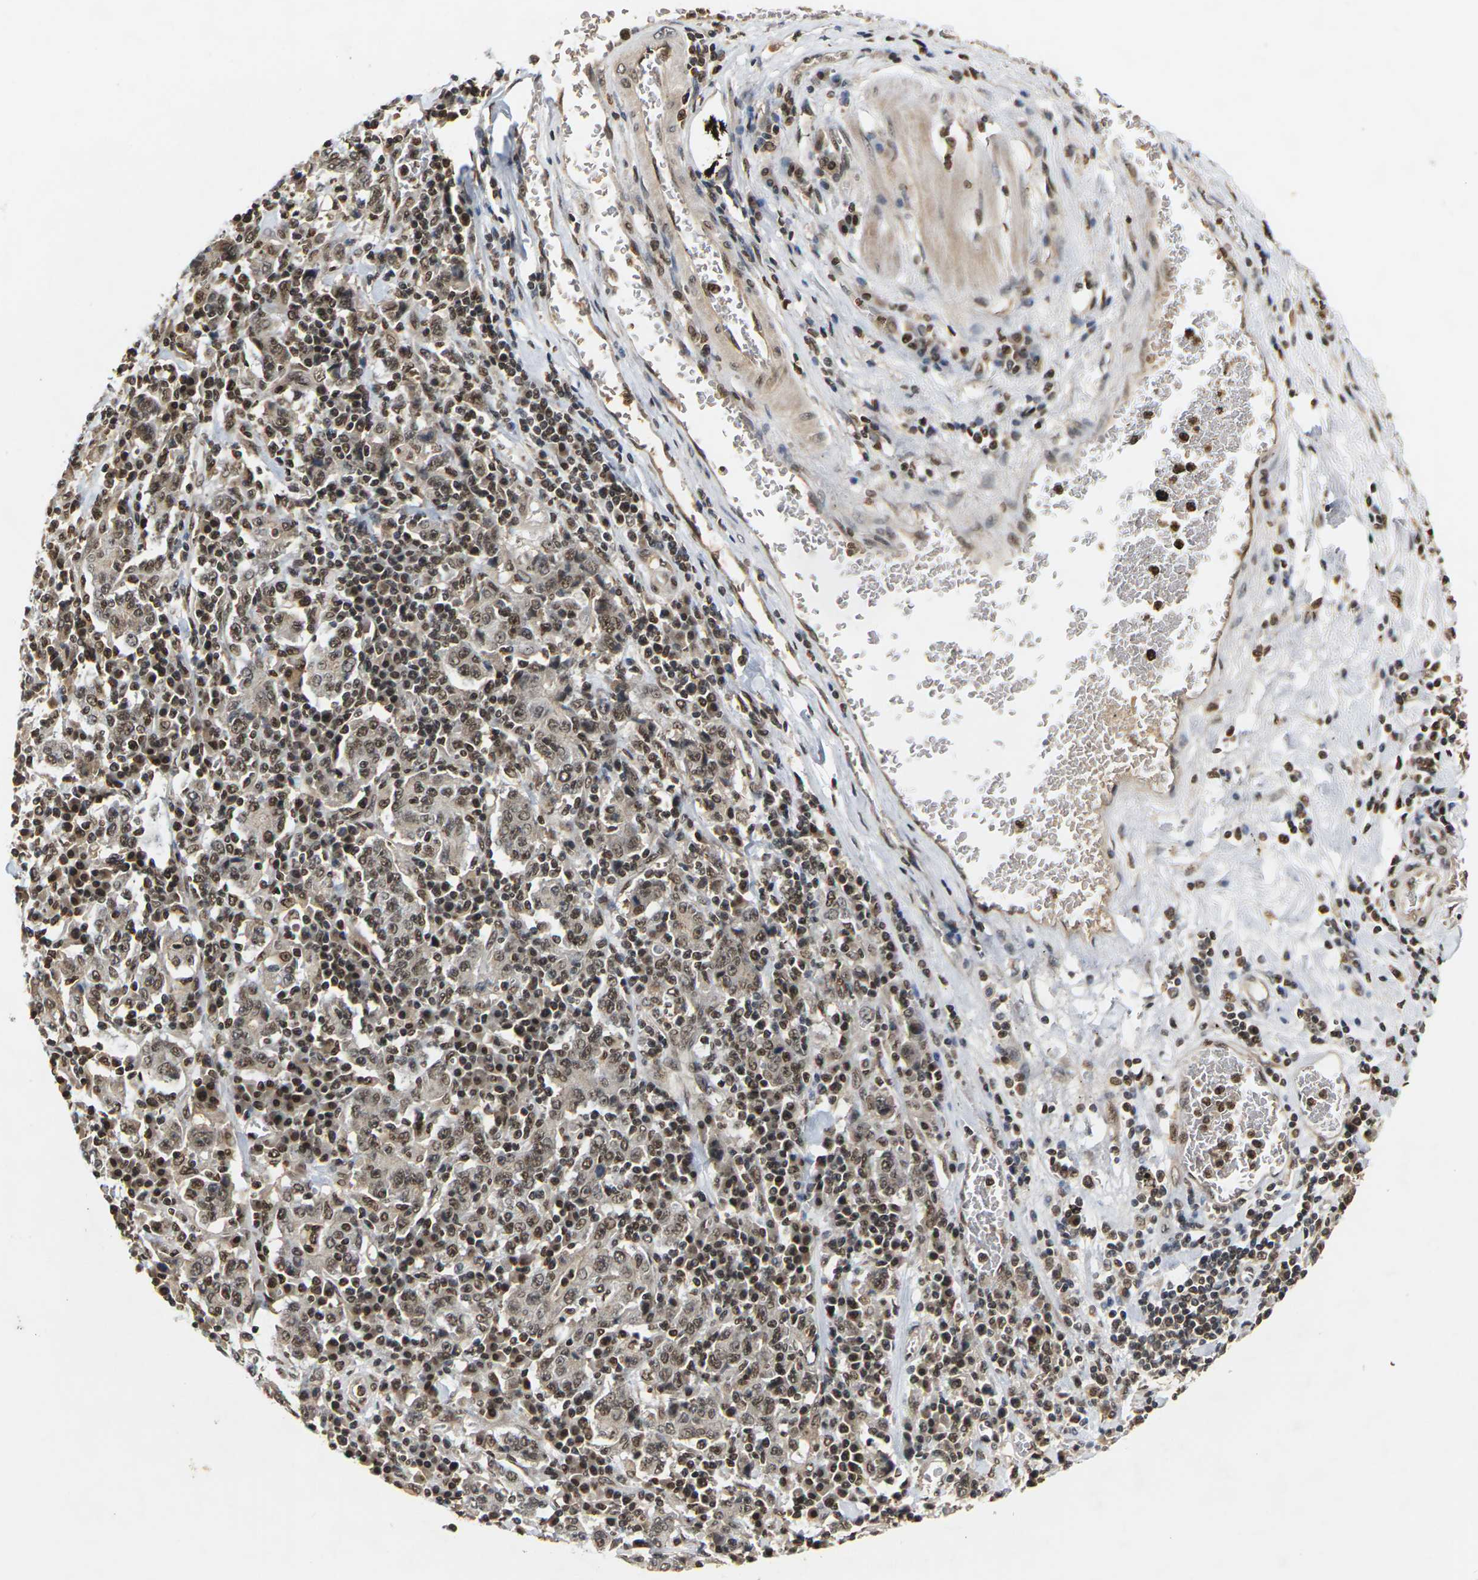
{"staining": {"intensity": "moderate", "quantity": ">75%", "location": "nuclear"}, "tissue": "stomach cancer", "cell_type": "Tumor cells", "image_type": "cancer", "snomed": [{"axis": "morphology", "description": "Normal tissue, NOS"}, {"axis": "morphology", "description": "Adenocarcinoma, NOS"}, {"axis": "topography", "description": "Stomach, upper"}, {"axis": "topography", "description": "Stomach"}], "caption": "About >75% of tumor cells in stomach cancer exhibit moderate nuclear protein staining as visualized by brown immunohistochemical staining.", "gene": "NELFA", "patient": {"sex": "male", "age": 59}}